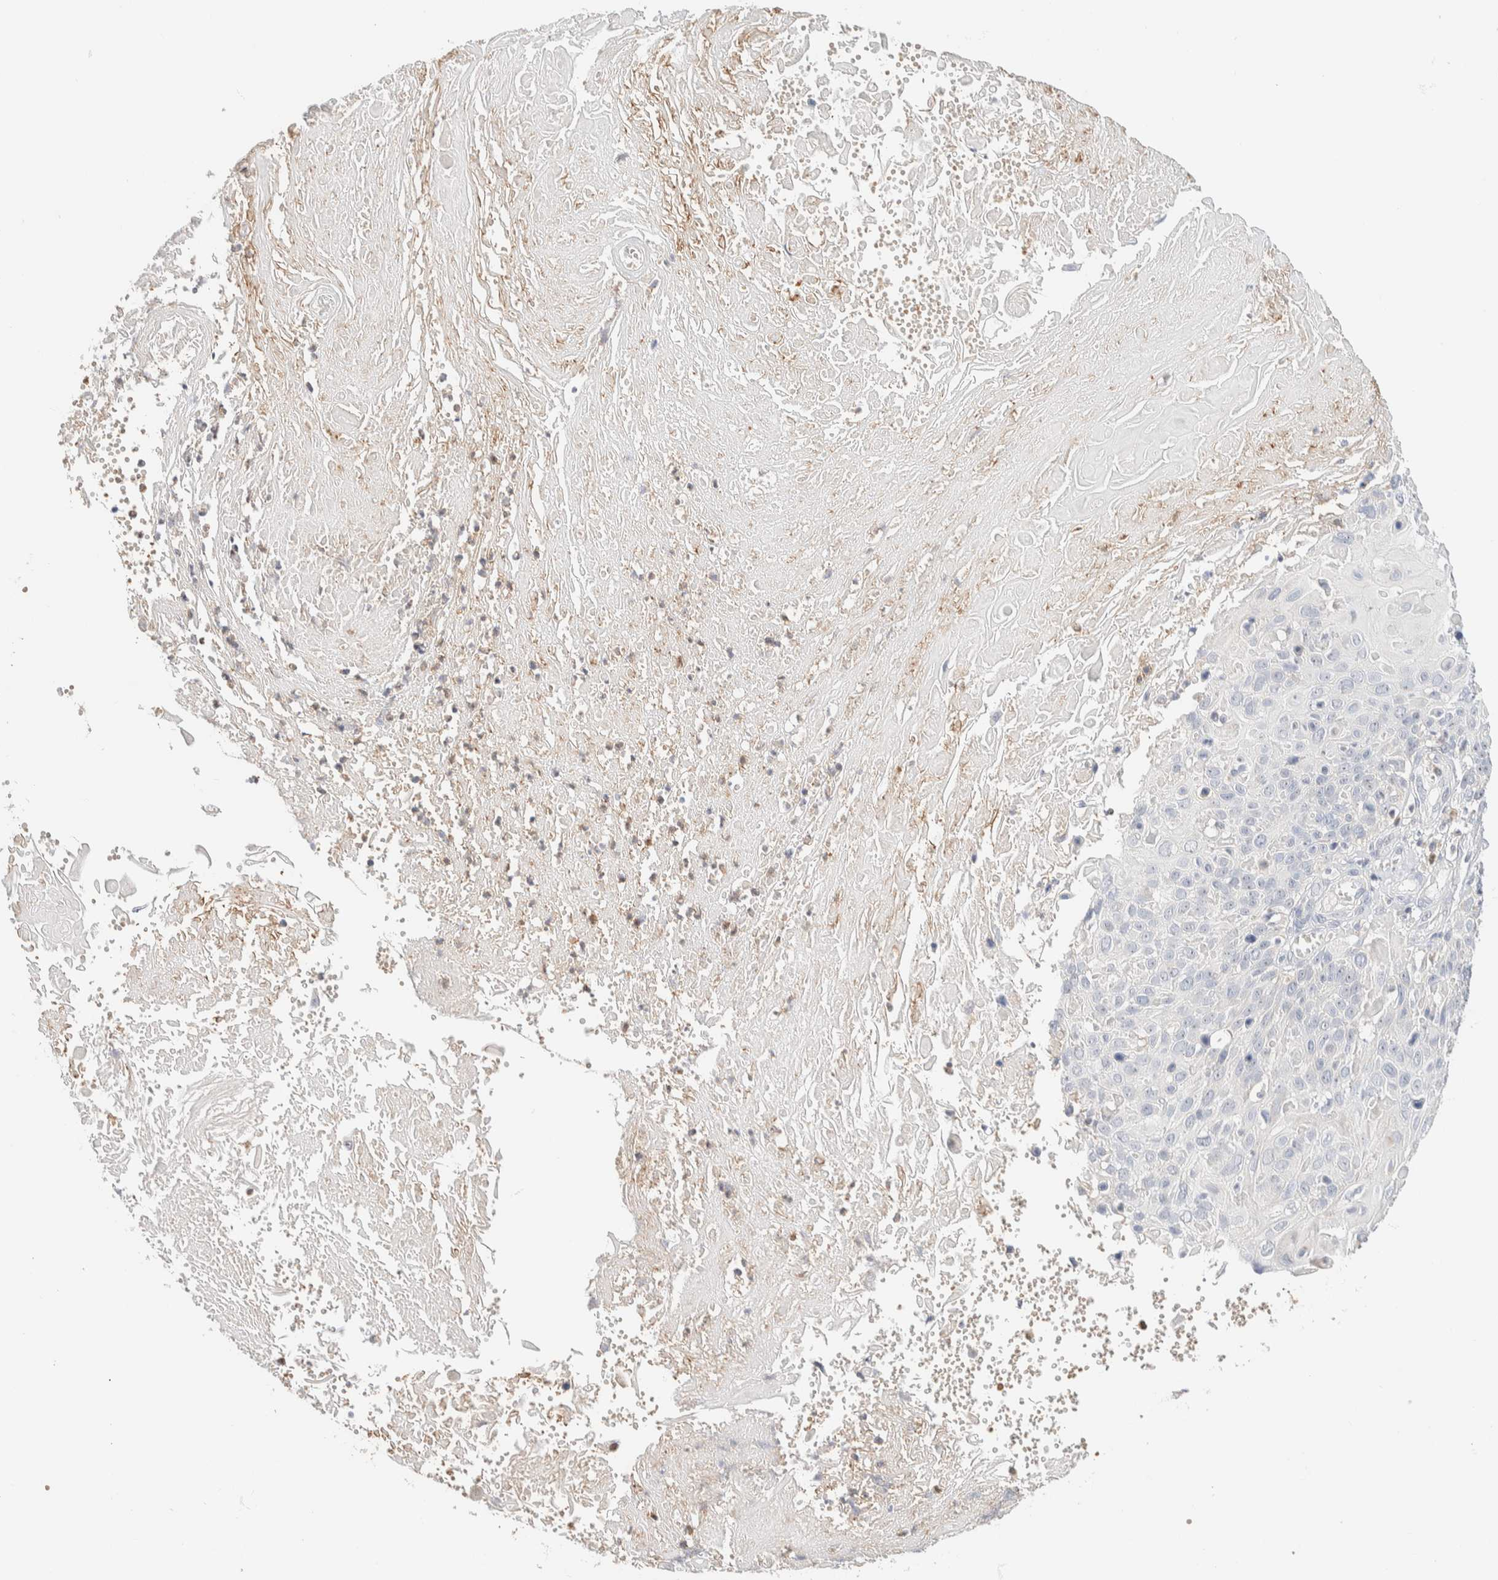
{"staining": {"intensity": "negative", "quantity": "none", "location": "none"}, "tissue": "cervical cancer", "cell_type": "Tumor cells", "image_type": "cancer", "snomed": [{"axis": "morphology", "description": "Squamous cell carcinoma, NOS"}, {"axis": "topography", "description": "Cervix"}], "caption": "High magnification brightfield microscopy of cervical cancer stained with DAB (brown) and counterstained with hematoxylin (blue): tumor cells show no significant expression.", "gene": "HDHD3", "patient": {"sex": "female", "age": 74}}